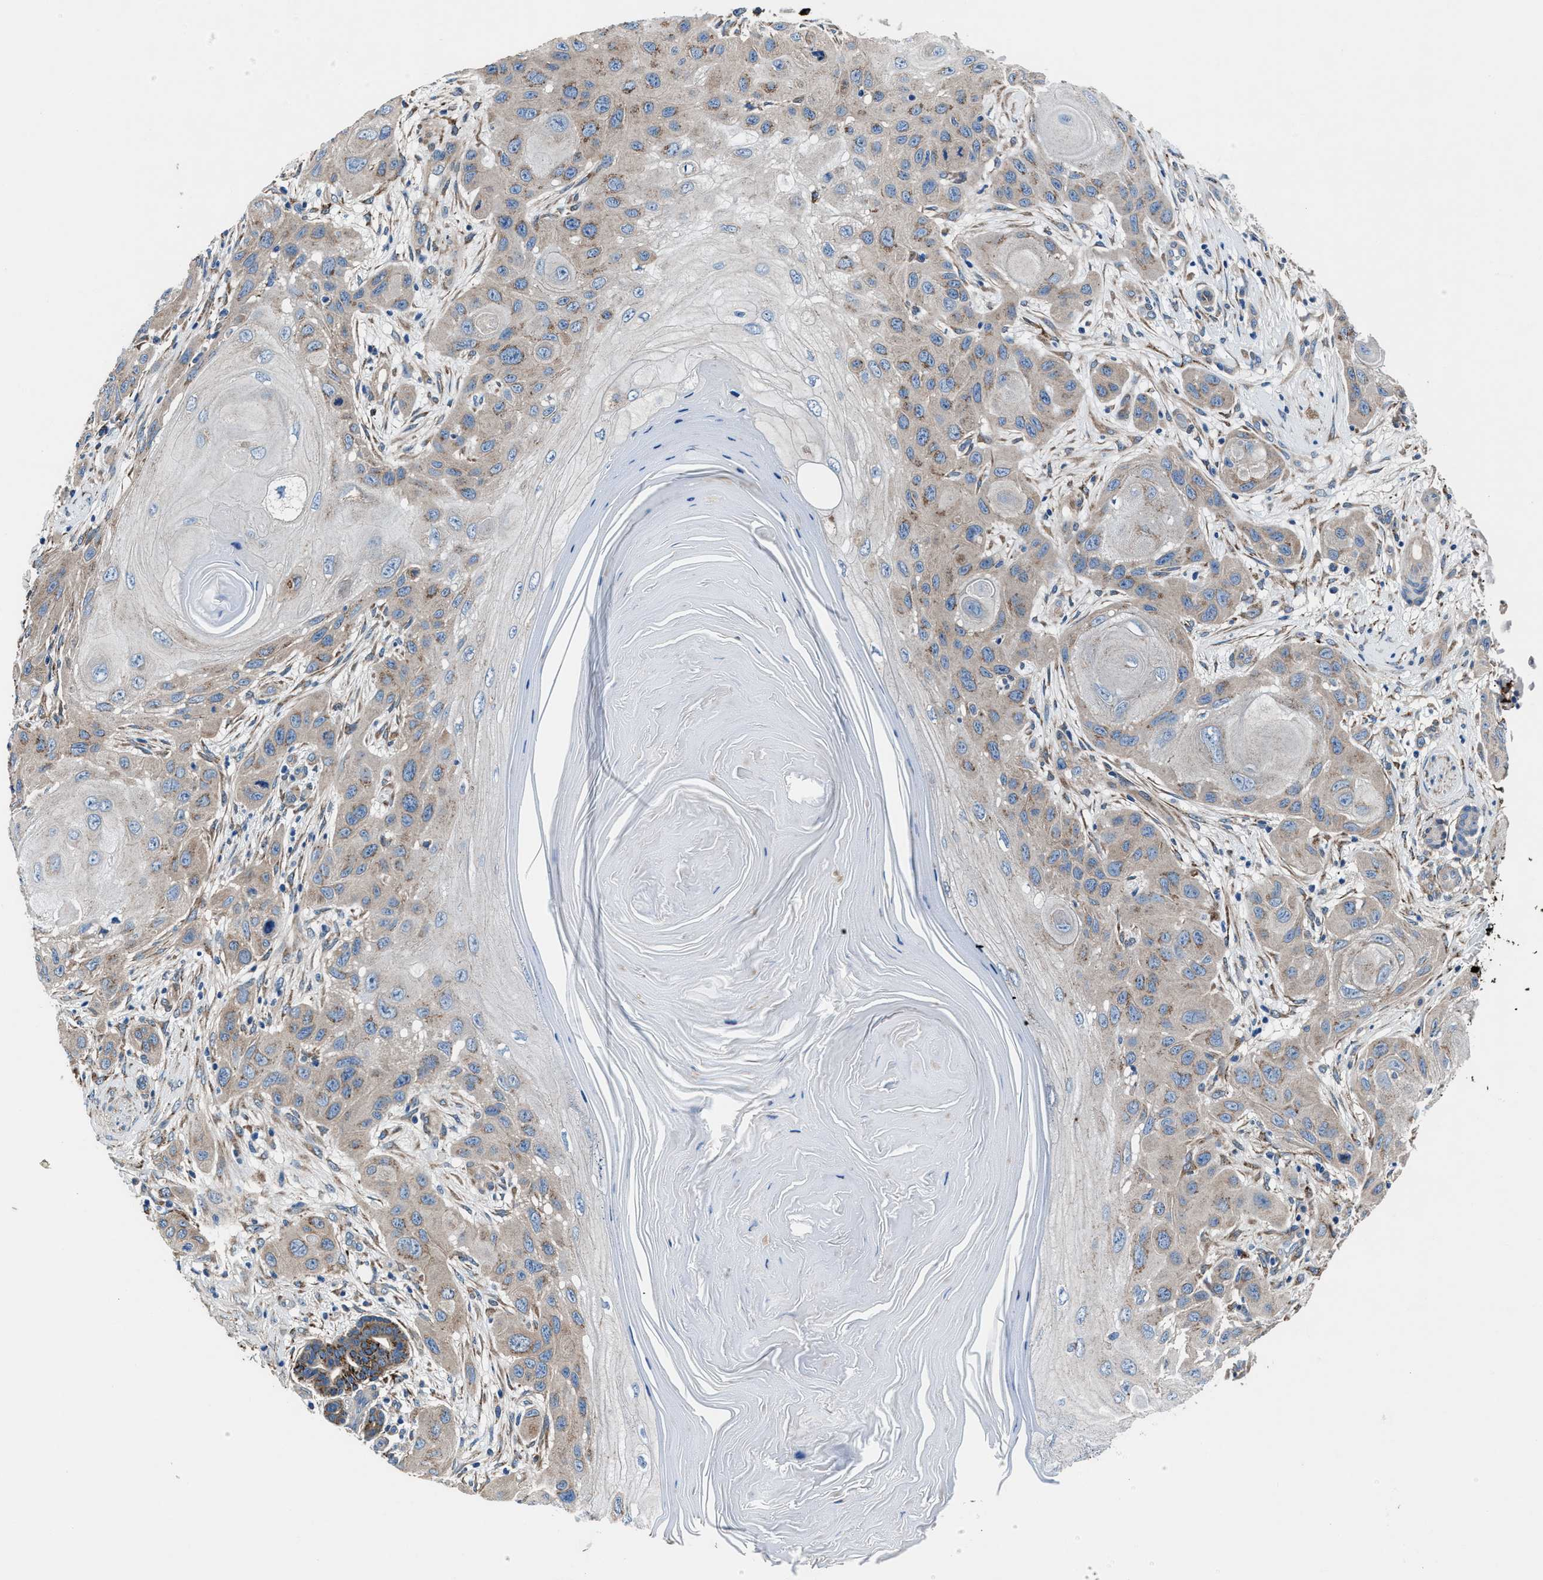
{"staining": {"intensity": "weak", "quantity": ">75%", "location": "cytoplasmic/membranous"}, "tissue": "skin cancer", "cell_type": "Tumor cells", "image_type": "cancer", "snomed": [{"axis": "morphology", "description": "Squamous cell carcinoma, NOS"}, {"axis": "topography", "description": "Skin"}], "caption": "Tumor cells show low levels of weak cytoplasmic/membranous positivity in about >75% of cells in skin squamous cell carcinoma. Using DAB (brown) and hematoxylin (blue) stains, captured at high magnification using brightfield microscopy.", "gene": "PRTFDC1", "patient": {"sex": "female", "age": 96}}